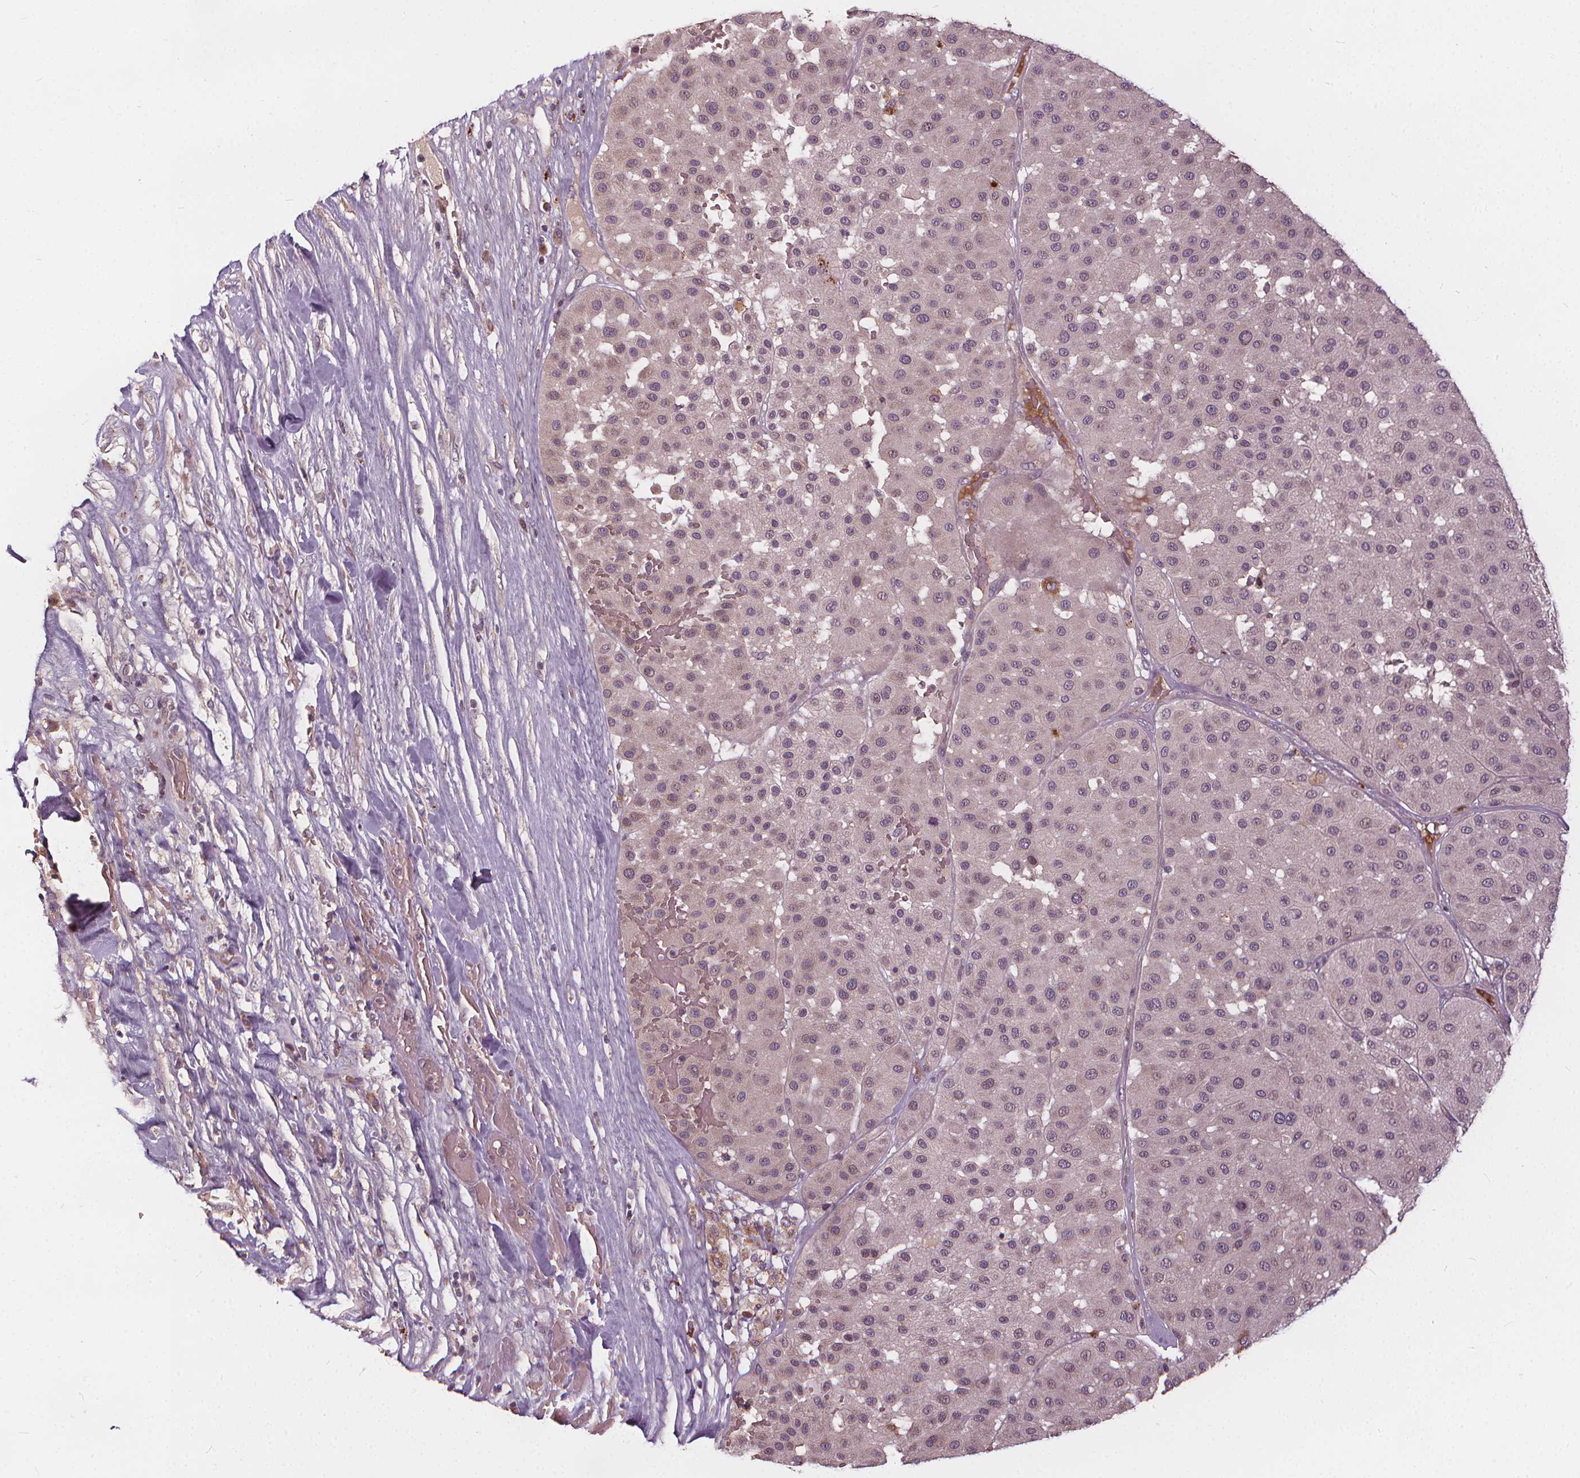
{"staining": {"intensity": "negative", "quantity": "none", "location": "none"}, "tissue": "melanoma", "cell_type": "Tumor cells", "image_type": "cancer", "snomed": [{"axis": "morphology", "description": "Malignant melanoma, Metastatic site"}, {"axis": "topography", "description": "Smooth muscle"}], "caption": "Immunohistochemistry histopathology image of neoplastic tissue: malignant melanoma (metastatic site) stained with DAB (3,3'-diaminobenzidine) reveals no significant protein staining in tumor cells.", "gene": "IPO13", "patient": {"sex": "male", "age": 41}}